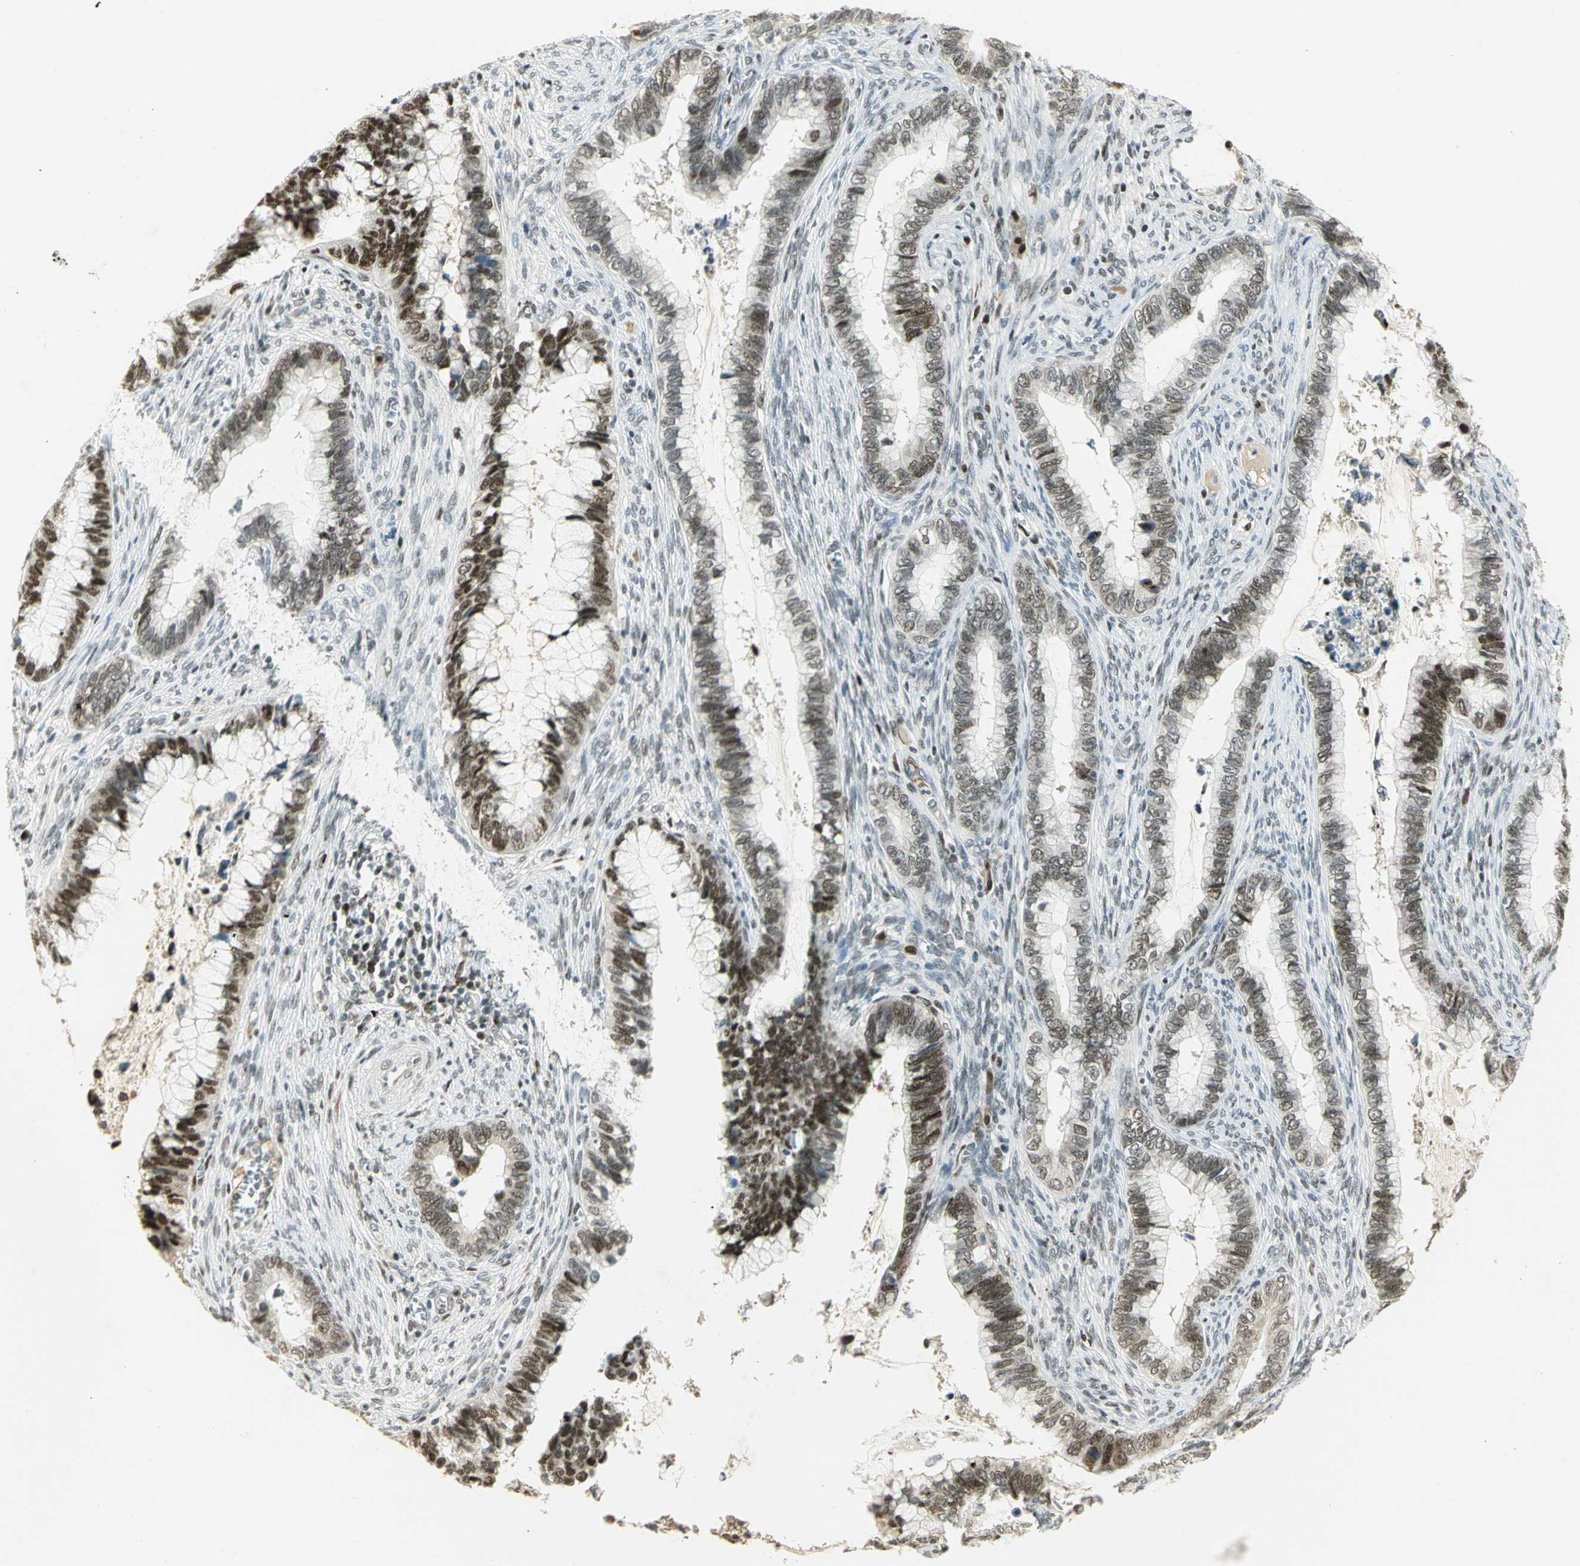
{"staining": {"intensity": "strong", "quantity": ">75%", "location": "nuclear"}, "tissue": "cervical cancer", "cell_type": "Tumor cells", "image_type": "cancer", "snomed": [{"axis": "morphology", "description": "Adenocarcinoma, NOS"}, {"axis": "topography", "description": "Cervix"}], "caption": "Cervical cancer (adenocarcinoma) stained with DAB IHC shows high levels of strong nuclear staining in approximately >75% of tumor cells. (brown staining indicates protein expression, while blue staining denotes nuclei).", "gene": "AK6", "patient": {"sex": "female", "age": 44}}